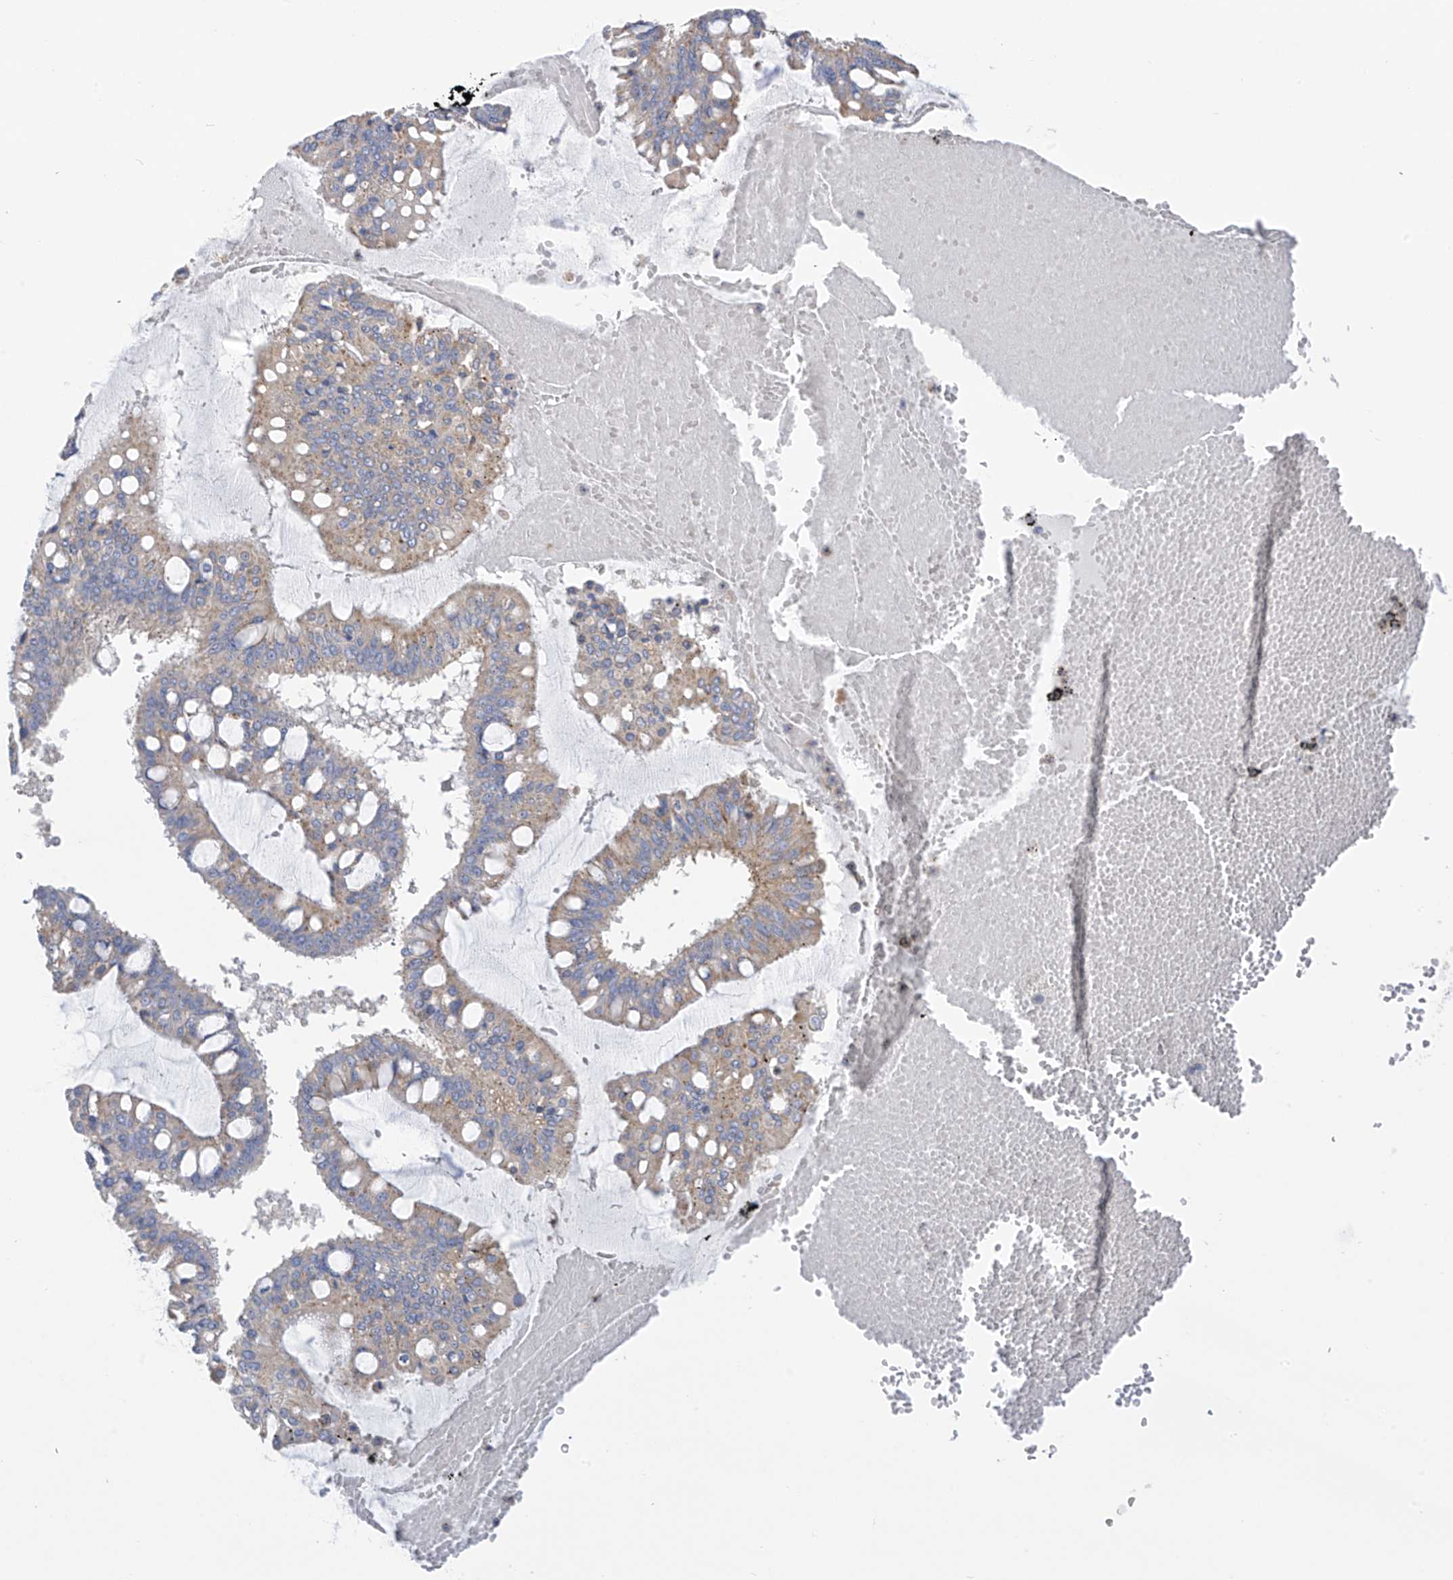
{"staining": {"intensity": "weak", "quantity": "25%-75%", "location": "cytoplasmic/membranous"}, "tissue": "ovarian cancer", "cell_type": "Tumor cells", "image_type": "cancer", "snomed": [{"axis": "morphology", "description": "Cystadenocarcinoma, mucinous, NOS"}, {"axis": "topography", "description": "Ovary"}], "caption": "A brown stain labels weak cytoplasmic/membranous positivity of a protein in human mucinous cystadenocarcinoma (ovarian) tumor cells.", "gene": "ITM2B", "patient": {"sex": "female", "age": 73}}